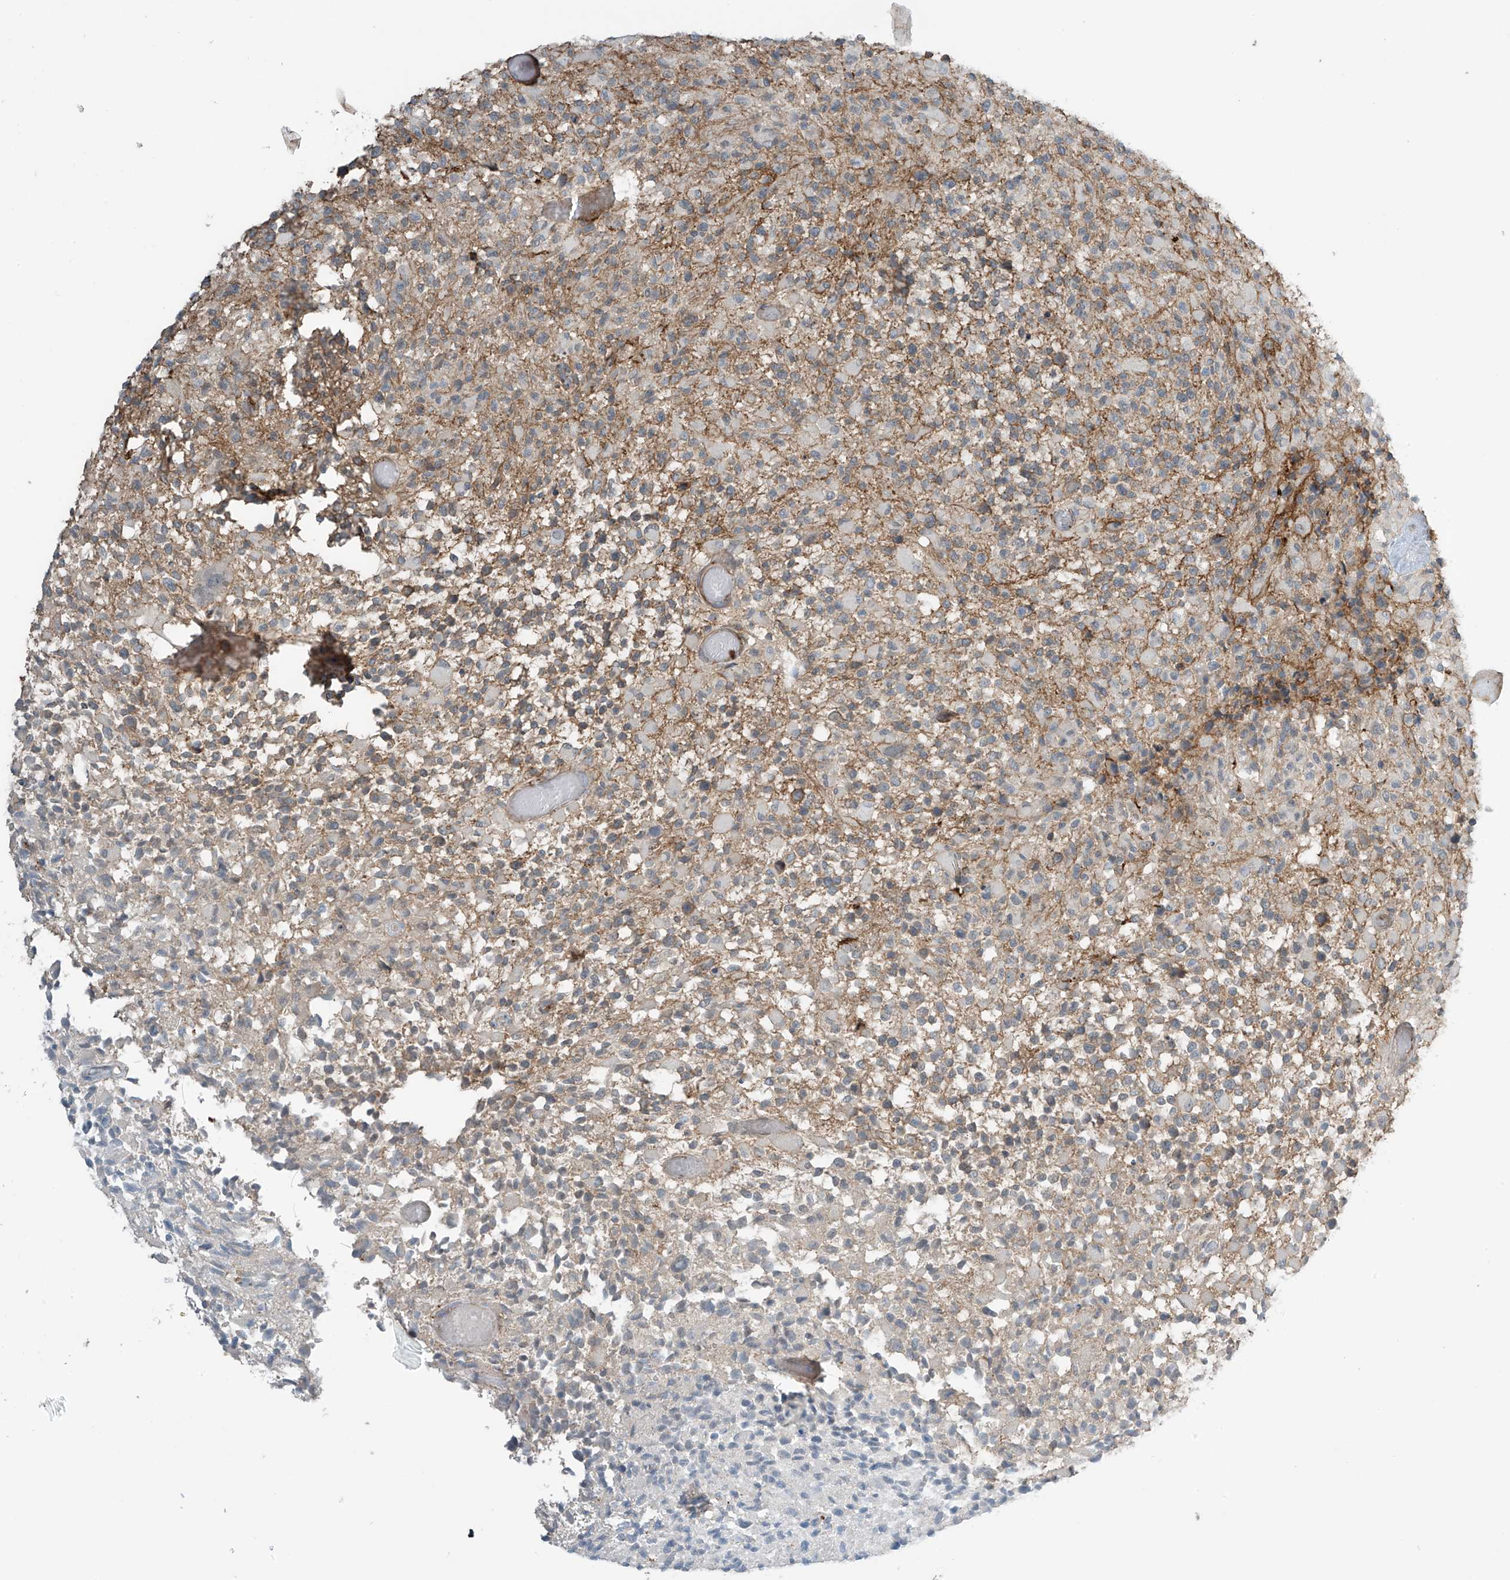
{"staining": {"intensity": "negative", "quantity": "none", "location": "none"}, "tissue": "glioma", "cell_type": "Tumor cells", "image_type": "cancer", "snomed": [{"axis": "morphology", "description": "Glioma, malignant, High grade"}, {"axis": "morphology", "description": "Glioblastoma, NOS"}, {"axis": "topography", "description": "Brain"}], "caption": "A micrograph of human malignant glioma (high-grade) is negative for staining in tumor cells.", "gene": "SLC9A2", "patient": {"sex": "male", "age": 60}}